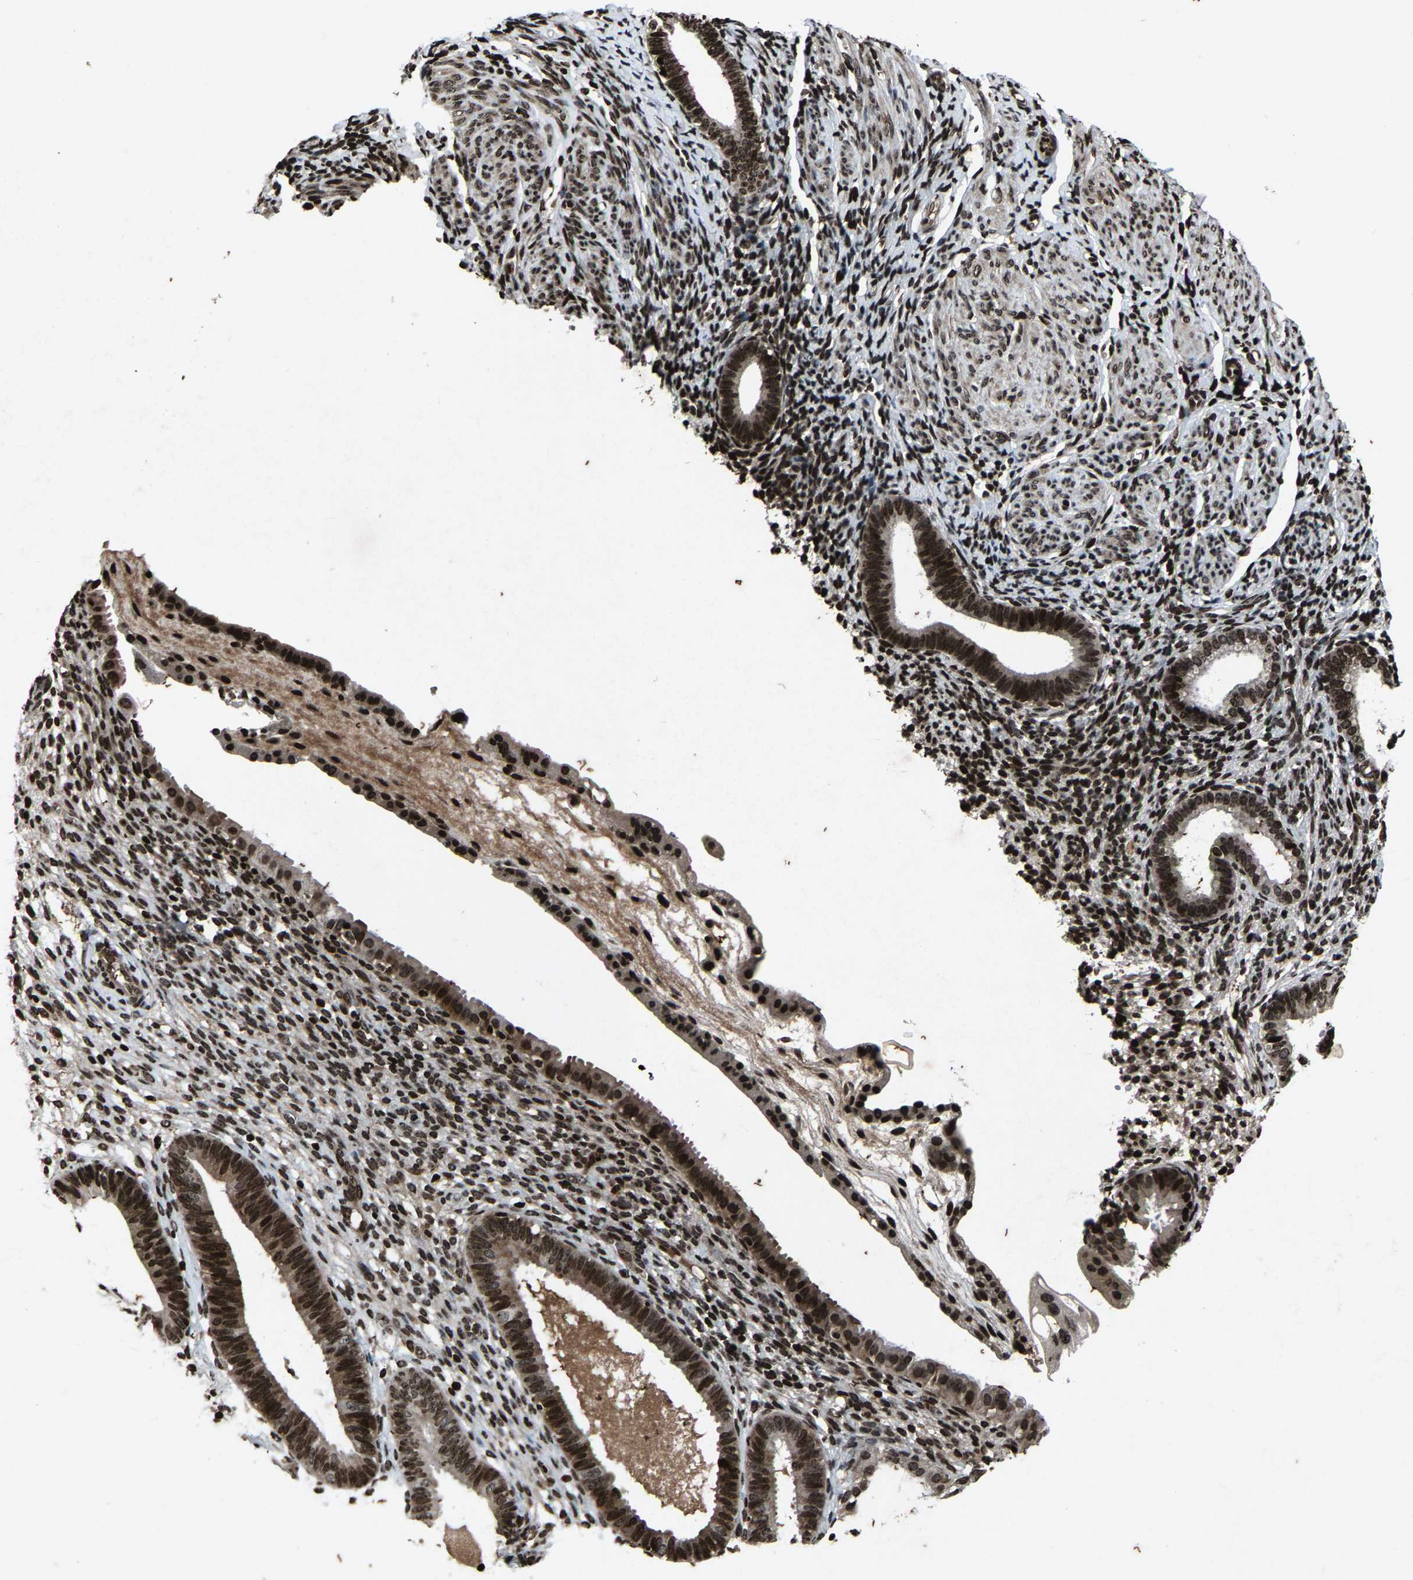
{"staining": {"intensity": "strong", "quantity": ">75%", "location": "nuclear"}, "tissue": "endometrium", "cell_type": "Cells in endometrial stroma", "image_type": "normal", "snomed": [{"axis": "morphology", "description": "Normal tissue, NOS"}, {"axis": "topography", "description": "Endometrium"}], "caption": "Immunohistochemical staining of benign endometrium displays high levels of strong nuclear positivity in about >75% of cells in endometrial stroma.", "gene": "H4C1", "patient": {"sex": "female", "age": 61}}